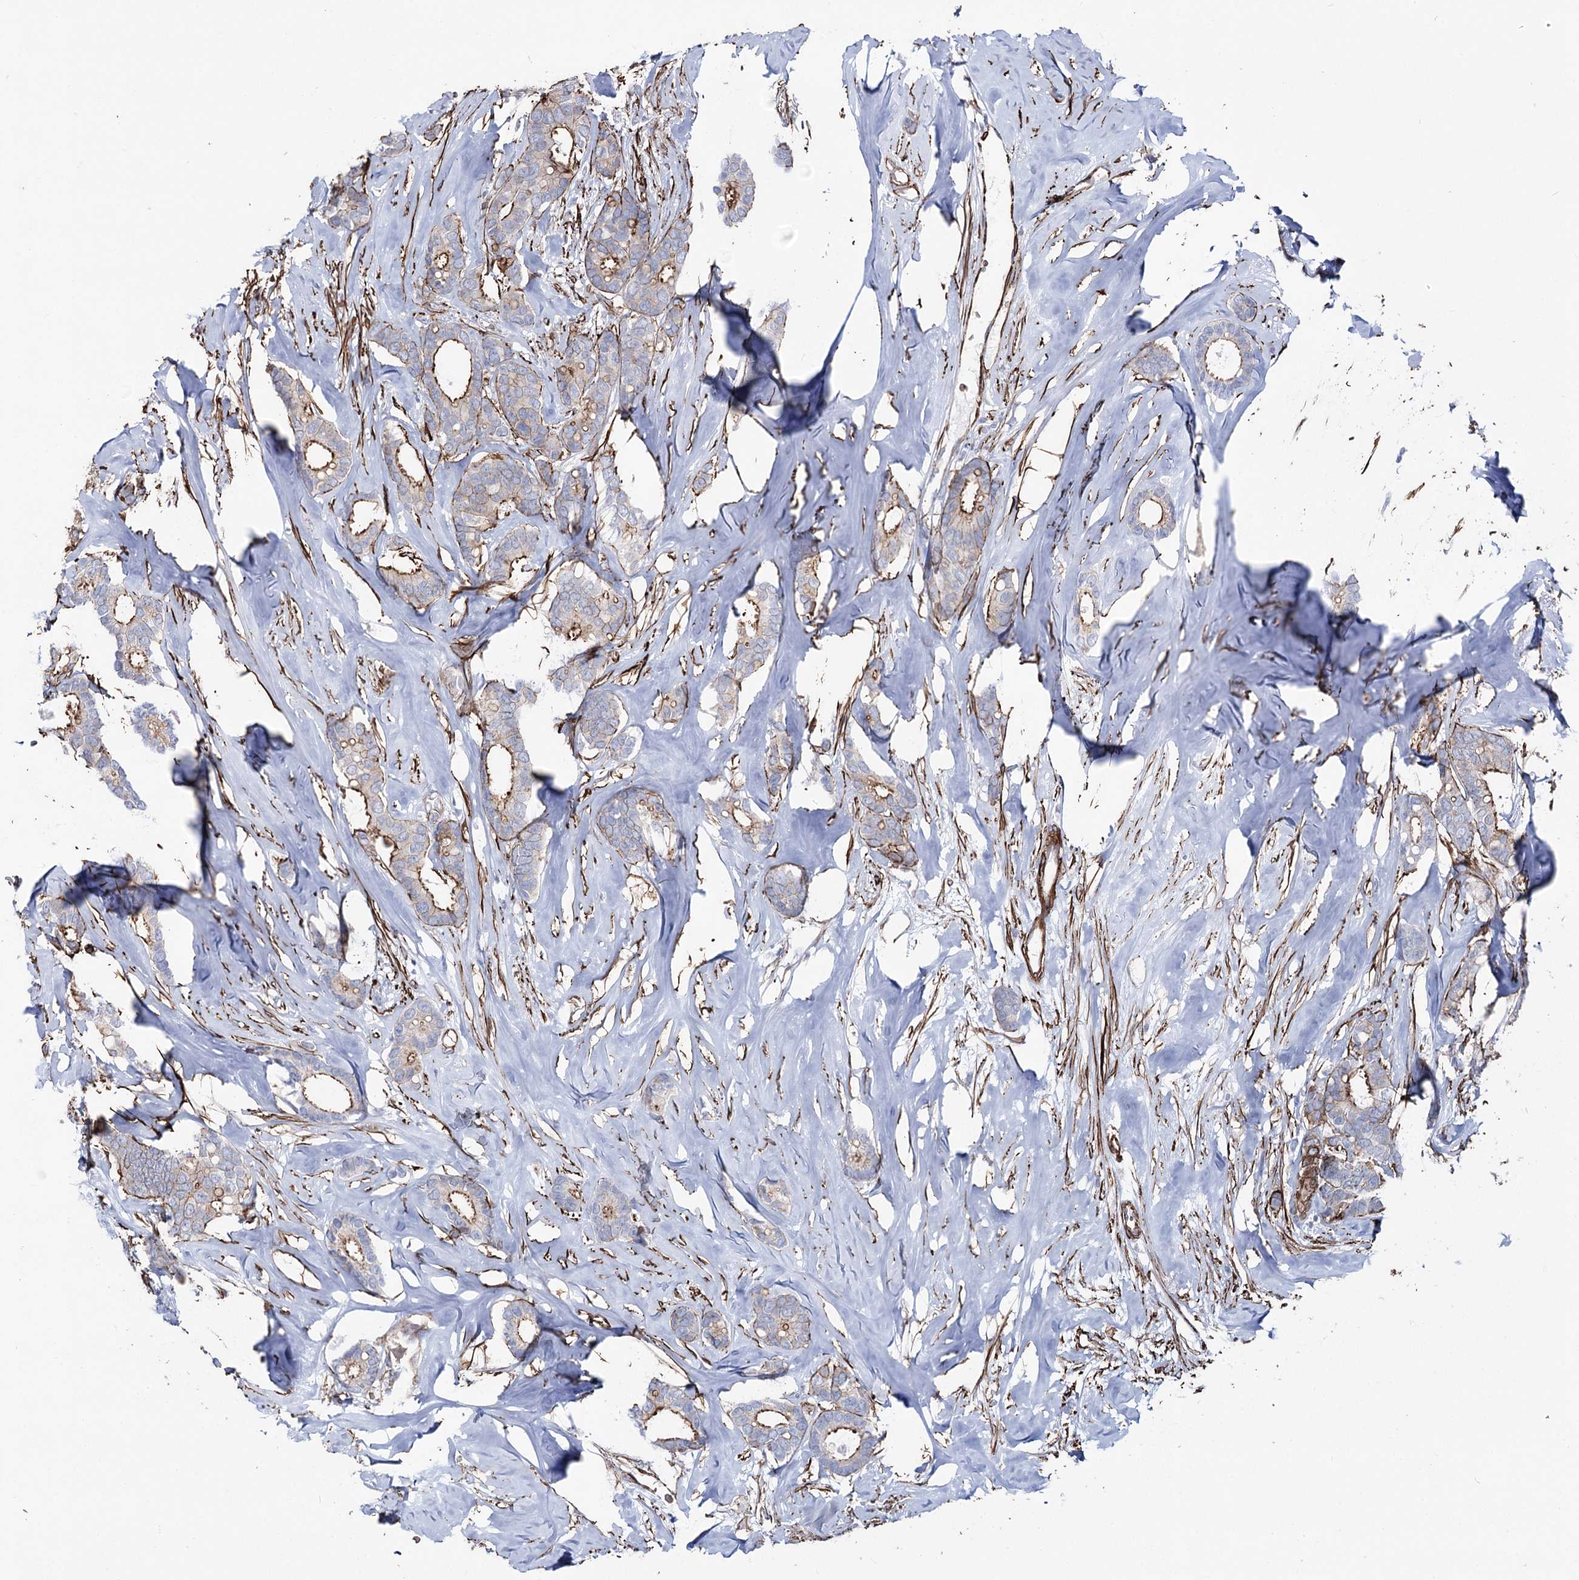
{"staining": {"intensity": "moderate", "quantity": "<25%", "location": "cytoplasmic/membranous"}, "tissue": "breast cancer", "cell_type": "Tumor cells", "image_type": "cancer", "snomed": [{"axis": "morphology", "description": "Duct carcinoma"}, {"axis": "topography", "description": "Breast"}], "caption": "High-power microscopy captured an immunohistochemistry (IHC) photomicrograph of breast cancer, revealing moderate cytoplasmic/membranous positivity in about <25% of tumor cells.", "gene": "ARHGAP20", "patient": {"sex": "female", "age": 87}}